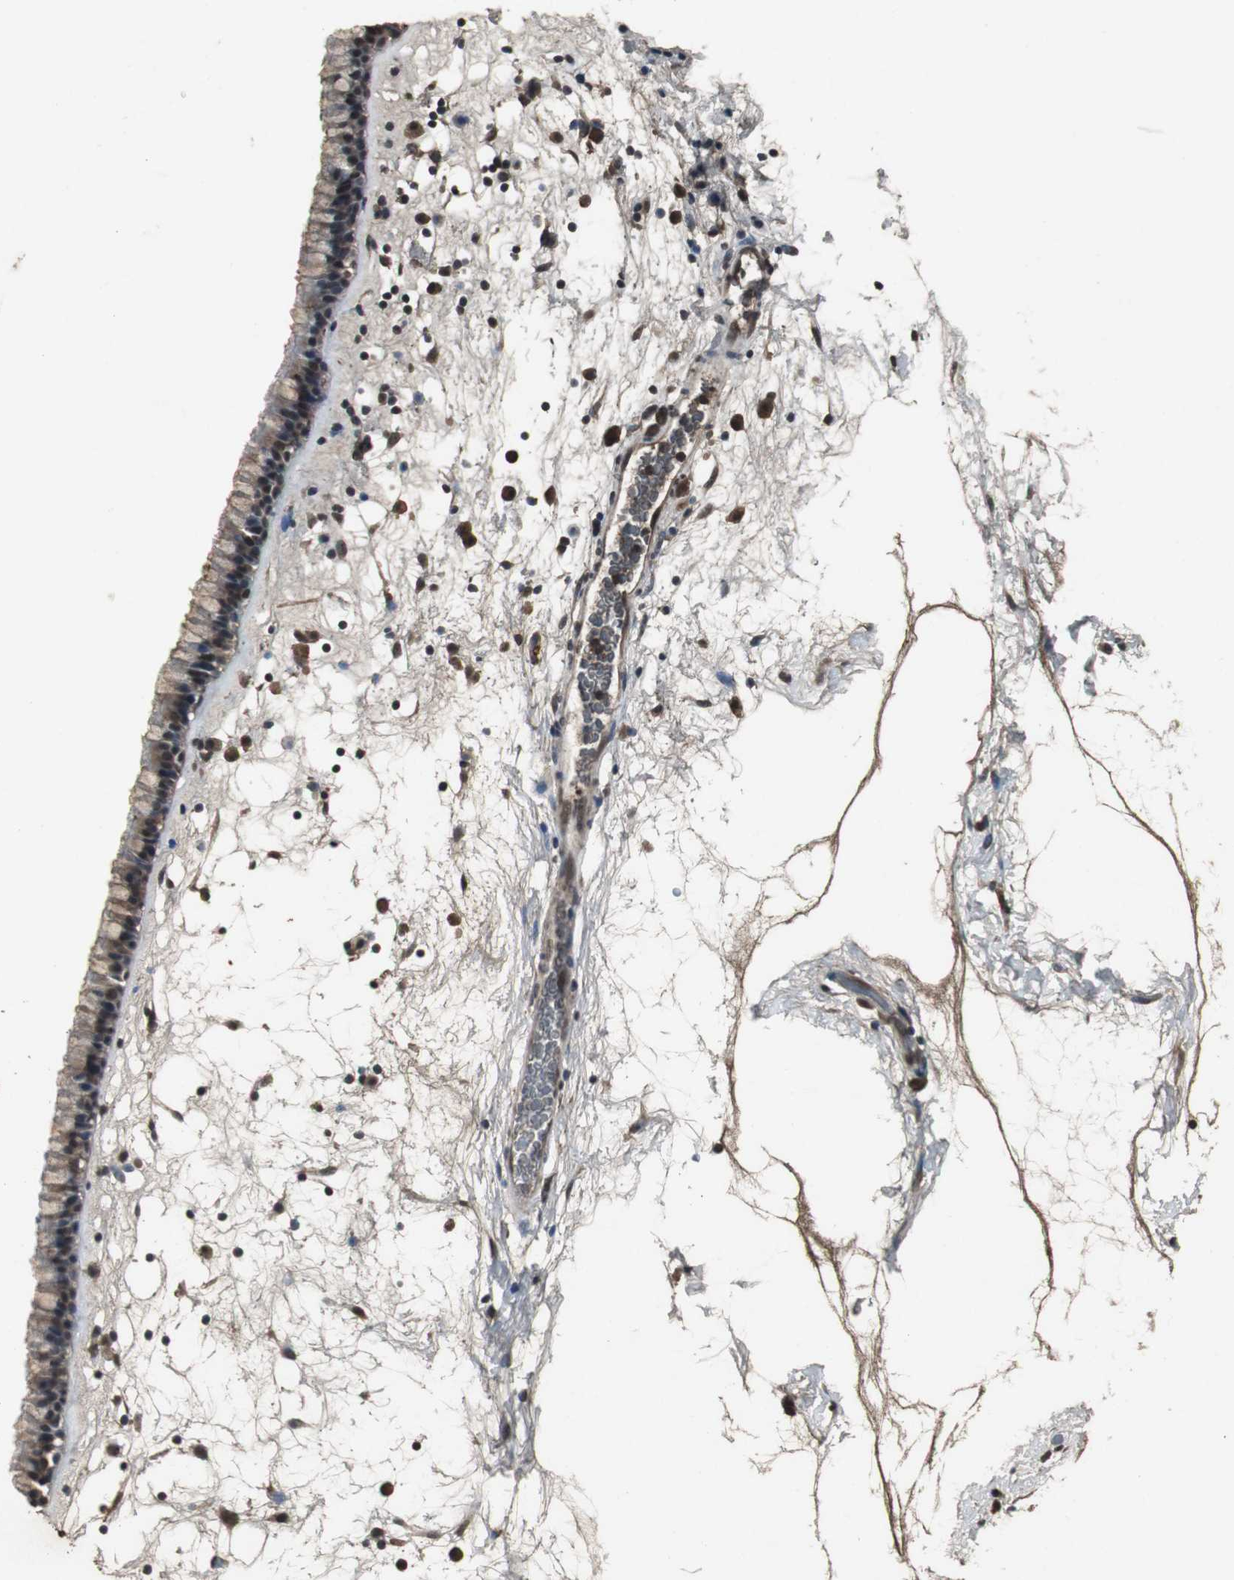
{"staining": {"intensity": "strong", "quantity": ">75%", "location": "cytoplasmic/membranous,nuclear"}, "tissue": "nasopharynx", "cell_type": "Respiratory epithelial cells", "image_type": "normal", "snomed": [{"axis": "morphology", "description": "Normal tissue, NOS"}, {"axis": "morphology", "description": "Inflammation, NOS"}, {"axis": "topography", "description": "Nasopharynx"}], "caption": "An image of human nasopharynx stained for a protein shows strong cytoplasmic/membranous,nuclear brown staining in respiratory epithelial cells.", "gene": "EMX1", "patient": {"sex": "male", "age": 48}}